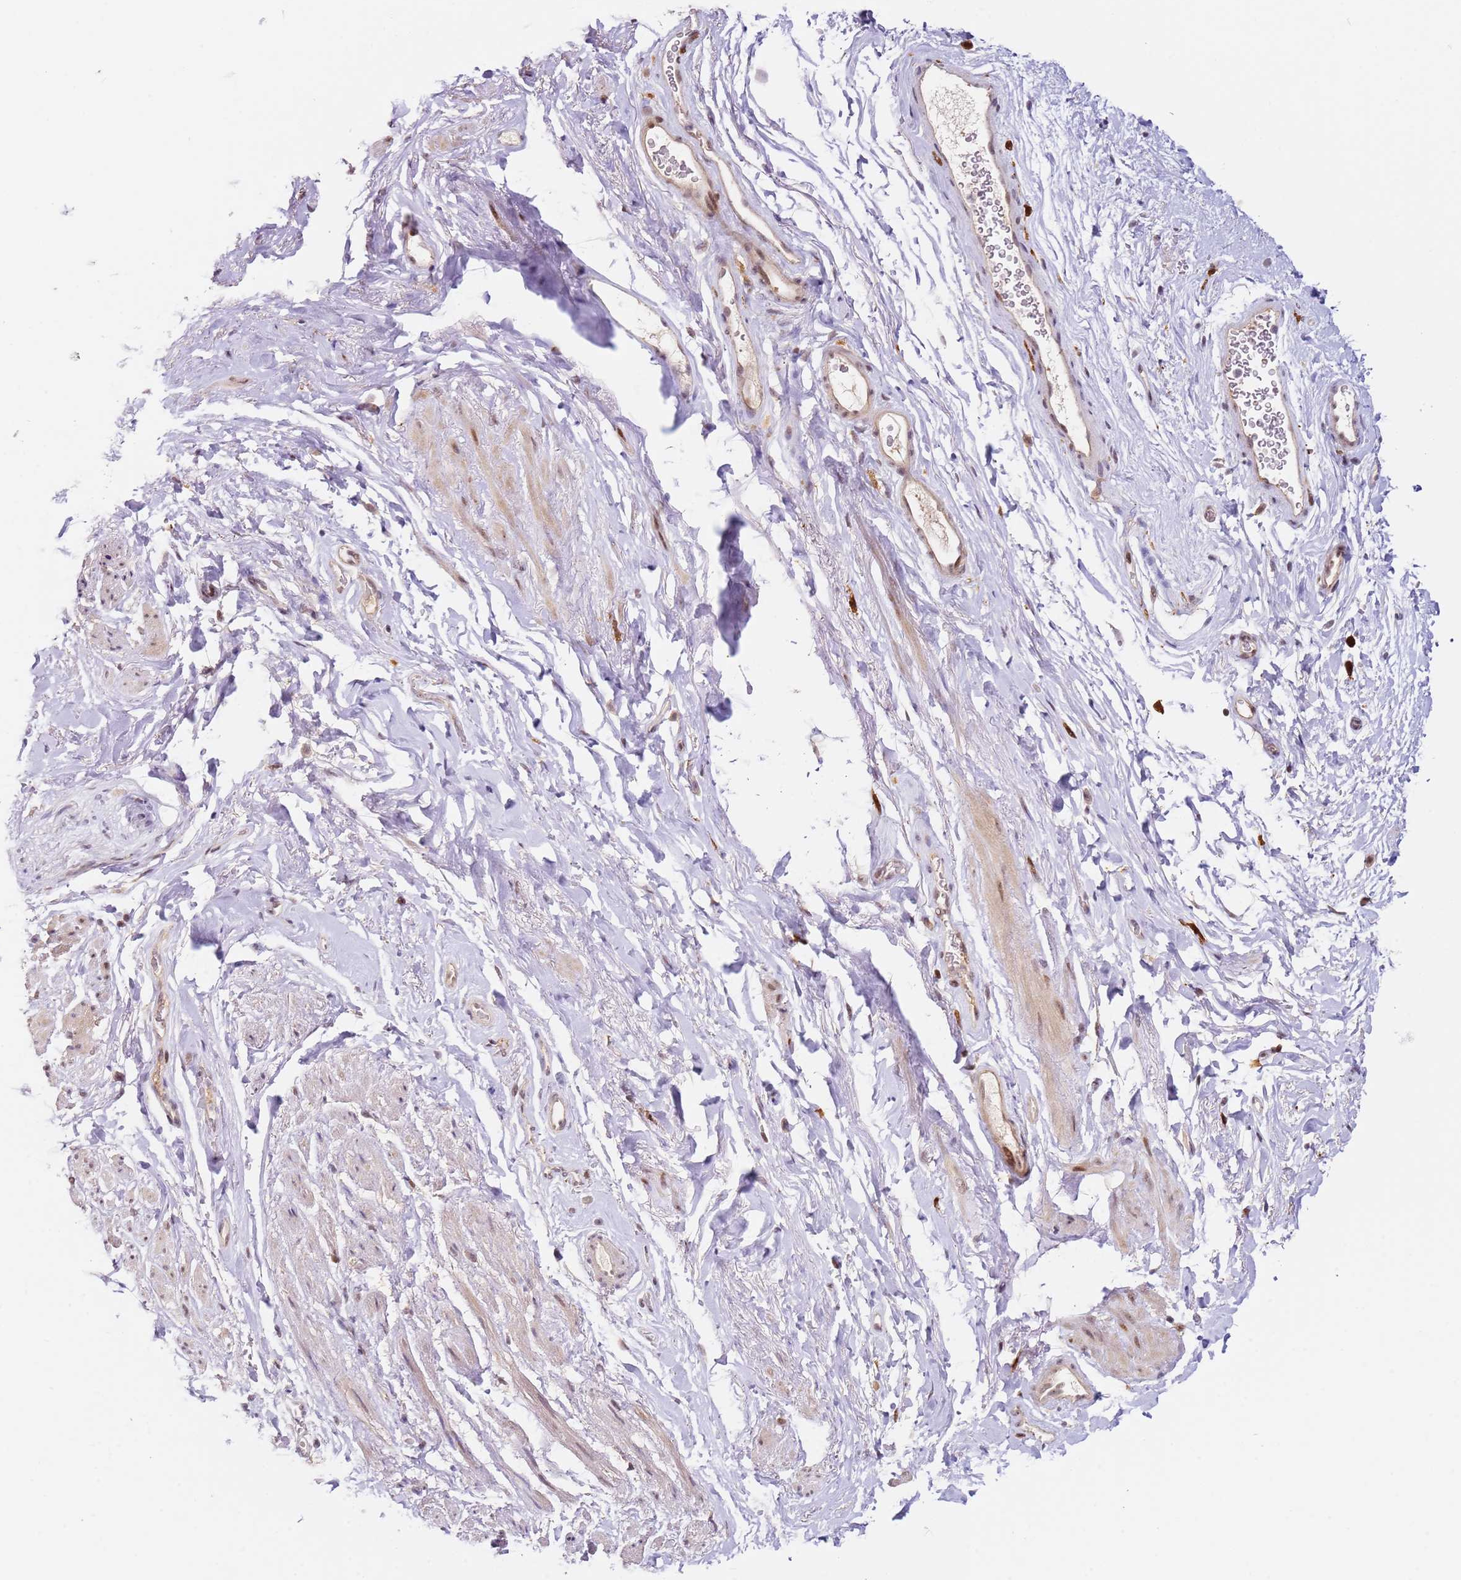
{"staining": {"intensity": "moderate", "quantity": "25%-75%", "location": "nuclear"}, "tissue": "smooth muscle", "cell_type": "Smooth muscle cells", "image_type": "normal", "snomed": [{"axis": "morphology", "description": "Normal tissue, NOS"}, {"axis": "topography", "description": "Smooth muscle"}, {"axis": "topography", "description": "Peripheral nerve tissue"}], "caption": "A high-resolution histopathology image shows immunohistochemistry (IHC) staining of benign smooth muscle, which reveals moderate nuclear staining in about 25%-75% of smooth muscle cells.", "gene": "LGALSL", "patient": {"sex": "male", "age": 69}}